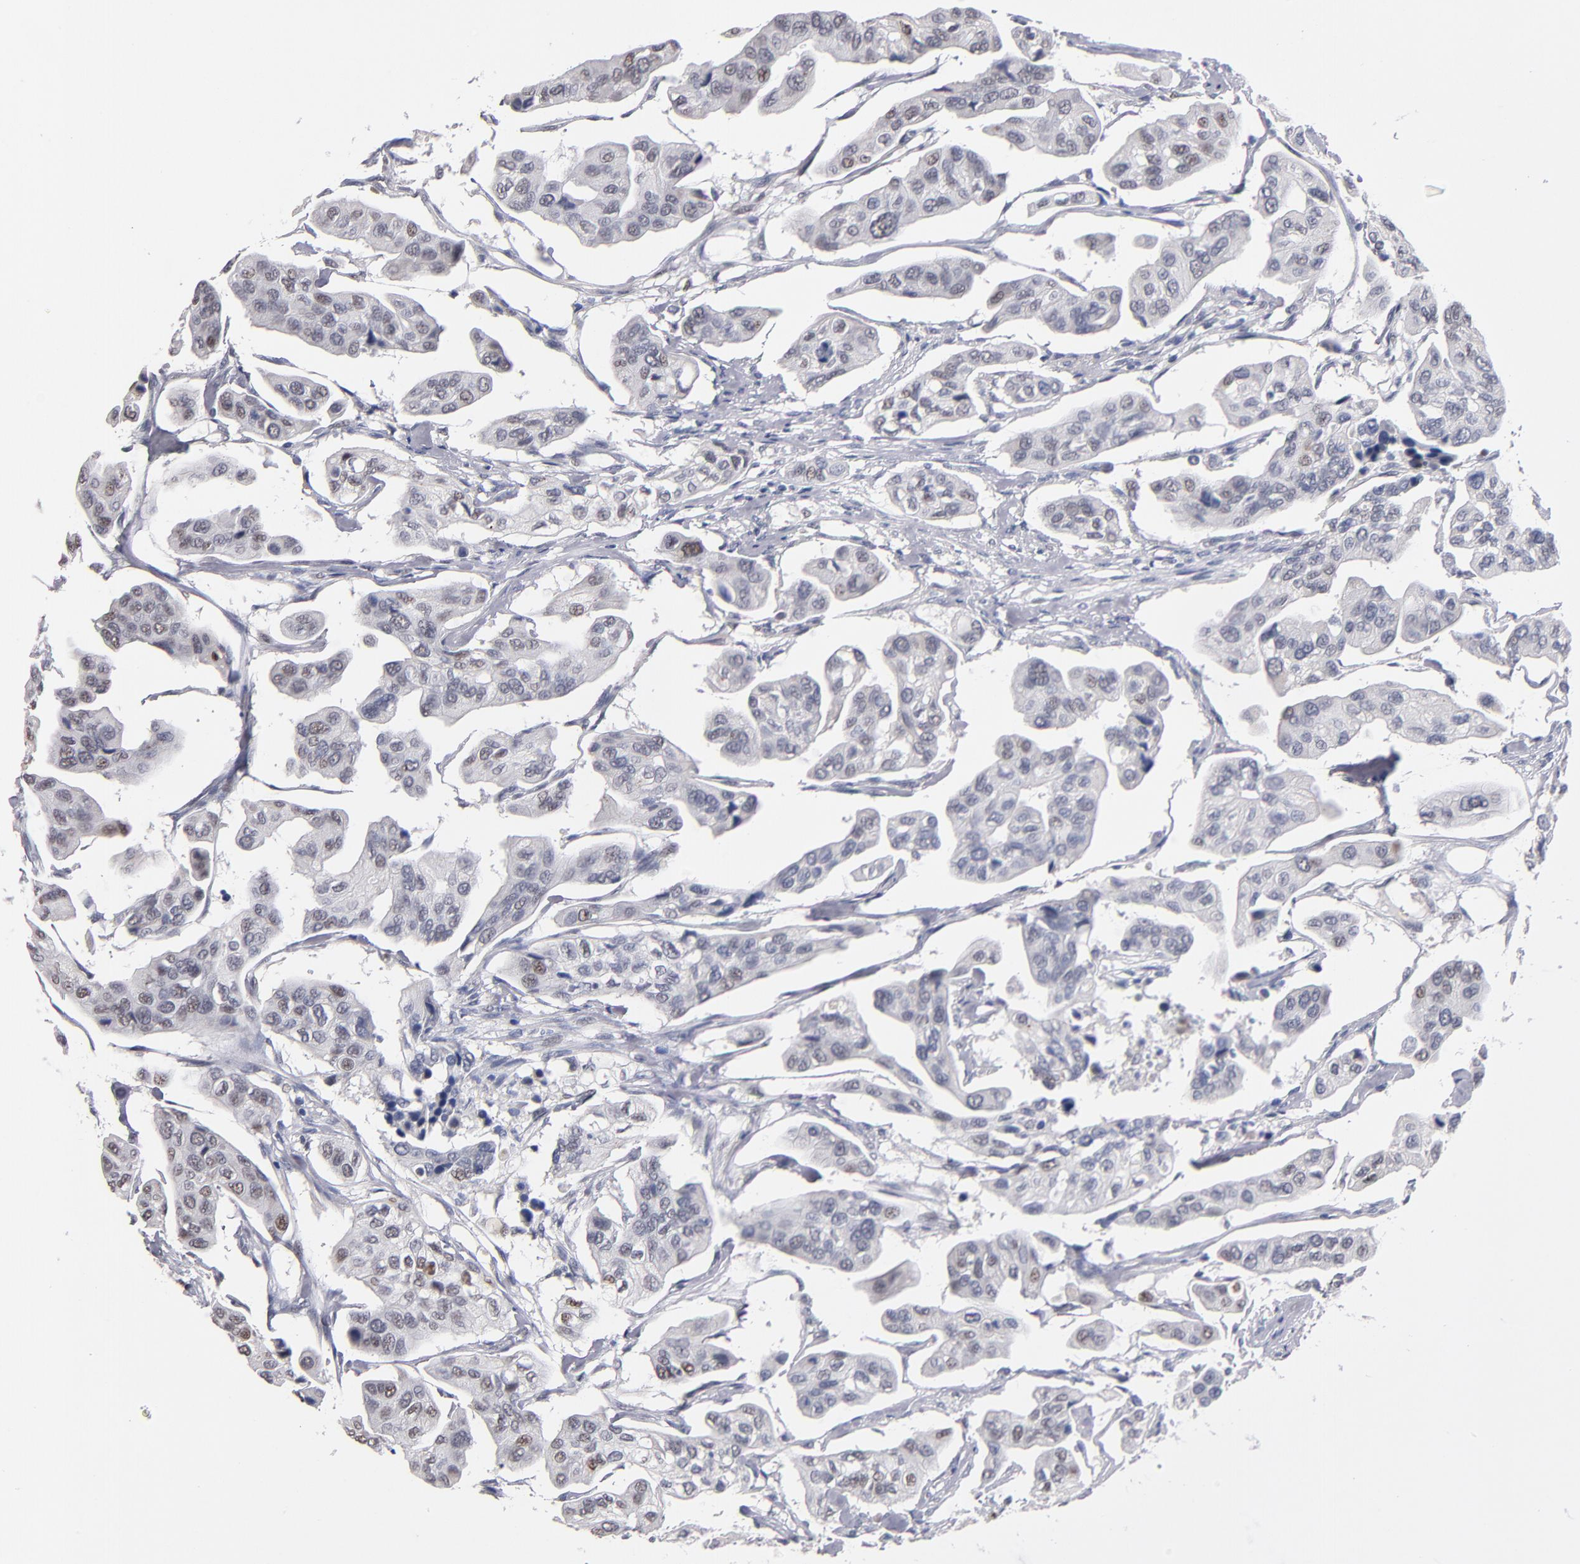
{"staining": {"intensity": "negative", "quantity": "none", "location": "none"}, "tissue": "urothelial cancer", "cell_type": "Tumor cells", "image_type": "cancer", "snomed": [{"axis": "morphology", "description": "Adenocarcinoma, NOS"}, {"axis": "topography", "description": "Urinary bladder"}], "caption": "A micrograph of urothelial cancer stained for a protein reveals no brown staining in tumor cells.", "gene": "MN1", "patient": {"sex": "male", "age": 61}}